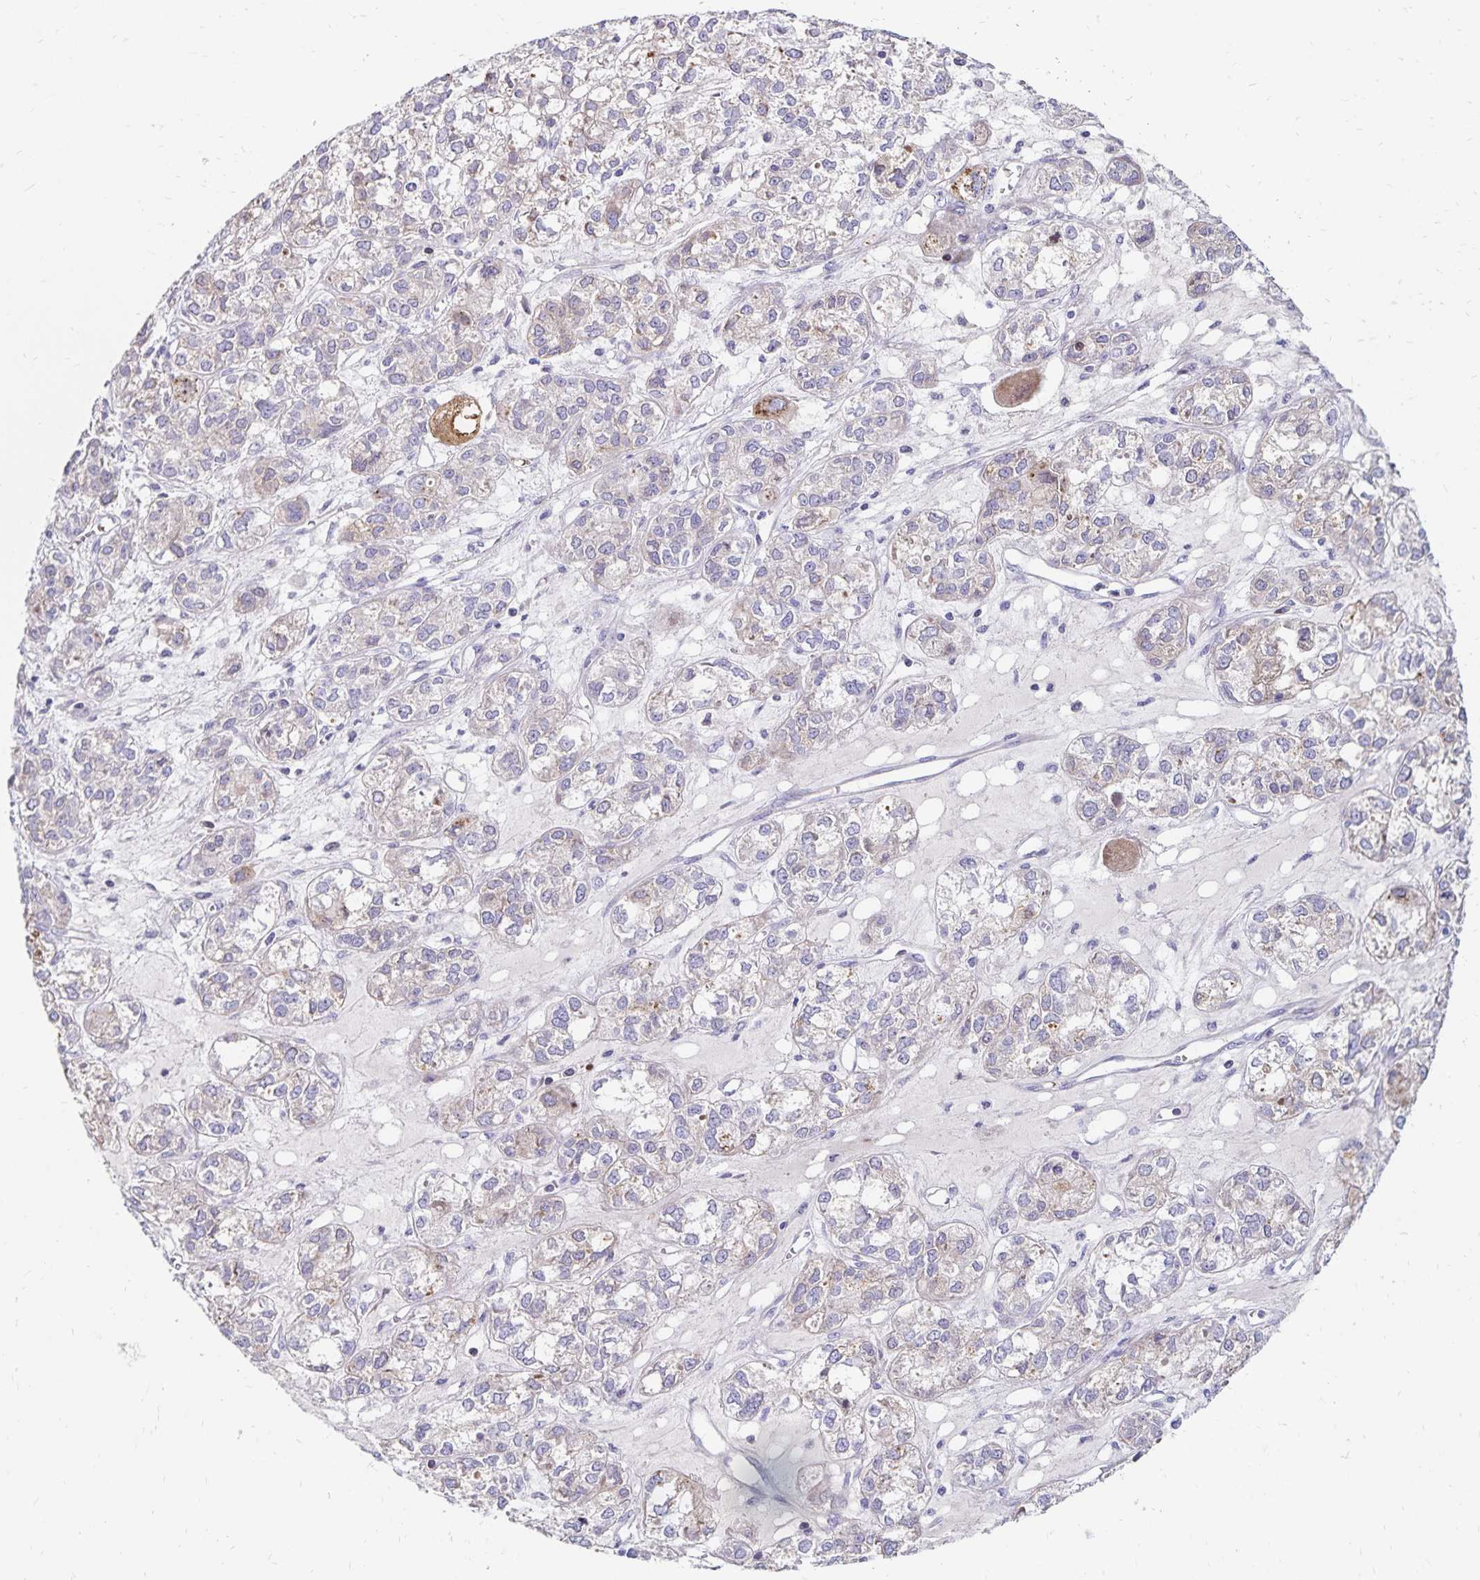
{"staining": {"intensity": "negative", "quantity": "none", "location": "none"}, "tissue": "ovarian cancer", "cell_type": "Tumor cells", "image_type": "cancer", "snomed": [{"axis": "morphology", "description": "Carcinoma, endometroid"}, {"axis": "topography", "description": "Ovary"}], "caption": "Tumor cells are negative for brown protein staining in endometroid carcinoma (ovarian).", "gene": "NECAP1", "patient": {"sex": "female", "age": 64}}